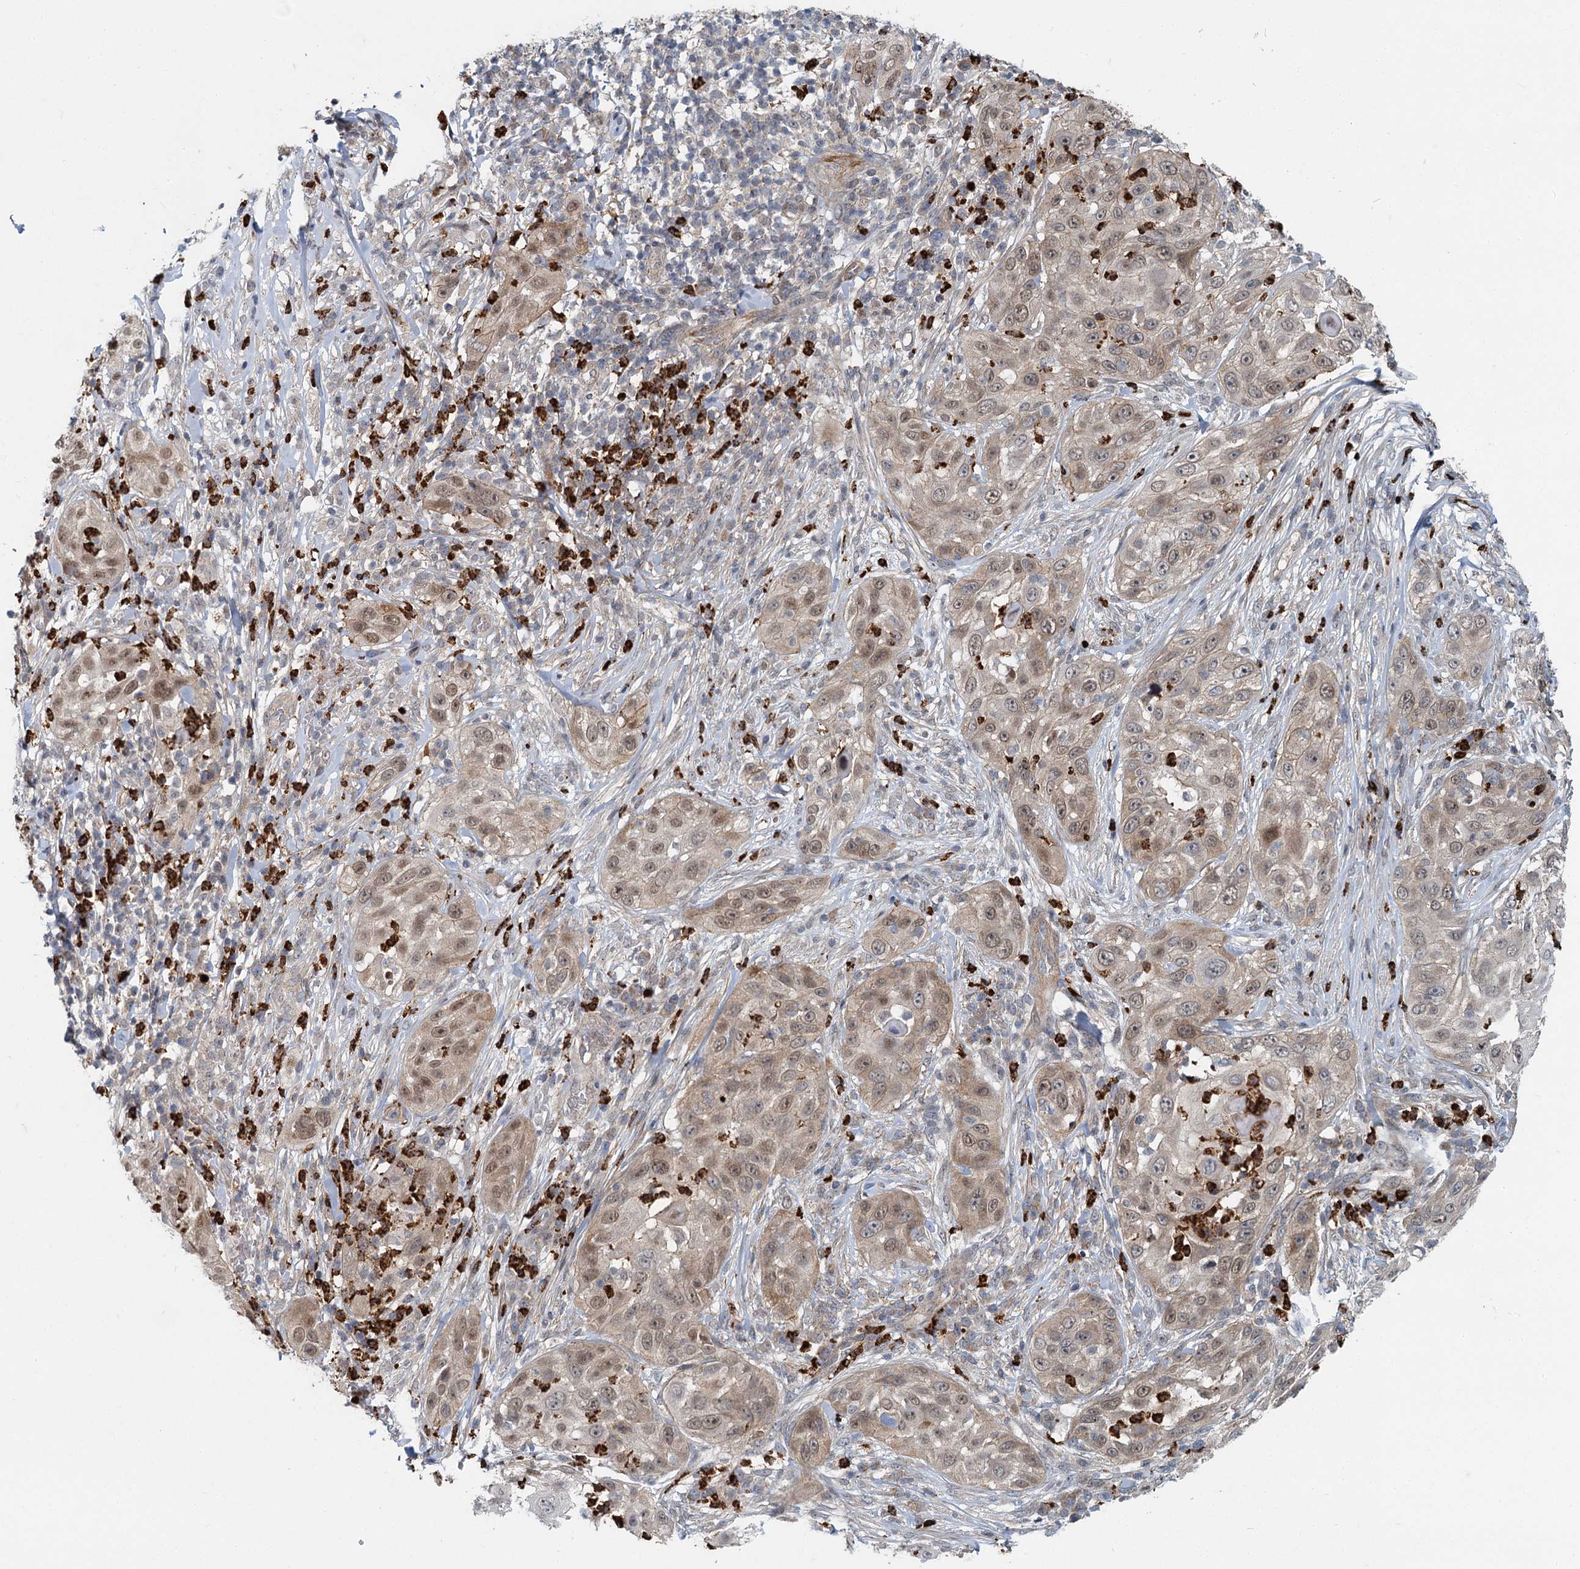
{"staining": {"intensity": "weak", "quantity": ">75%", "location": "cytoplasmic/membranous,nuclear"}, "tissue": "skin cancer", "cell_type": "Tumor cells", "image_type": "cancer", "snomed": [{"axis": "morphology", "description": "Squamous cell carcinoma, NOS"}, {"axis": "topography", "description": "Skin"}], "caption": "Weak cytoplasmic/membranous and nuclear protein staining is appreciated in approximately >75% of tumor cells in skin cancer (squamous cell carcinoma).", "gene": "ADCY2", "patient": {"sex": "female", "age": 44}}